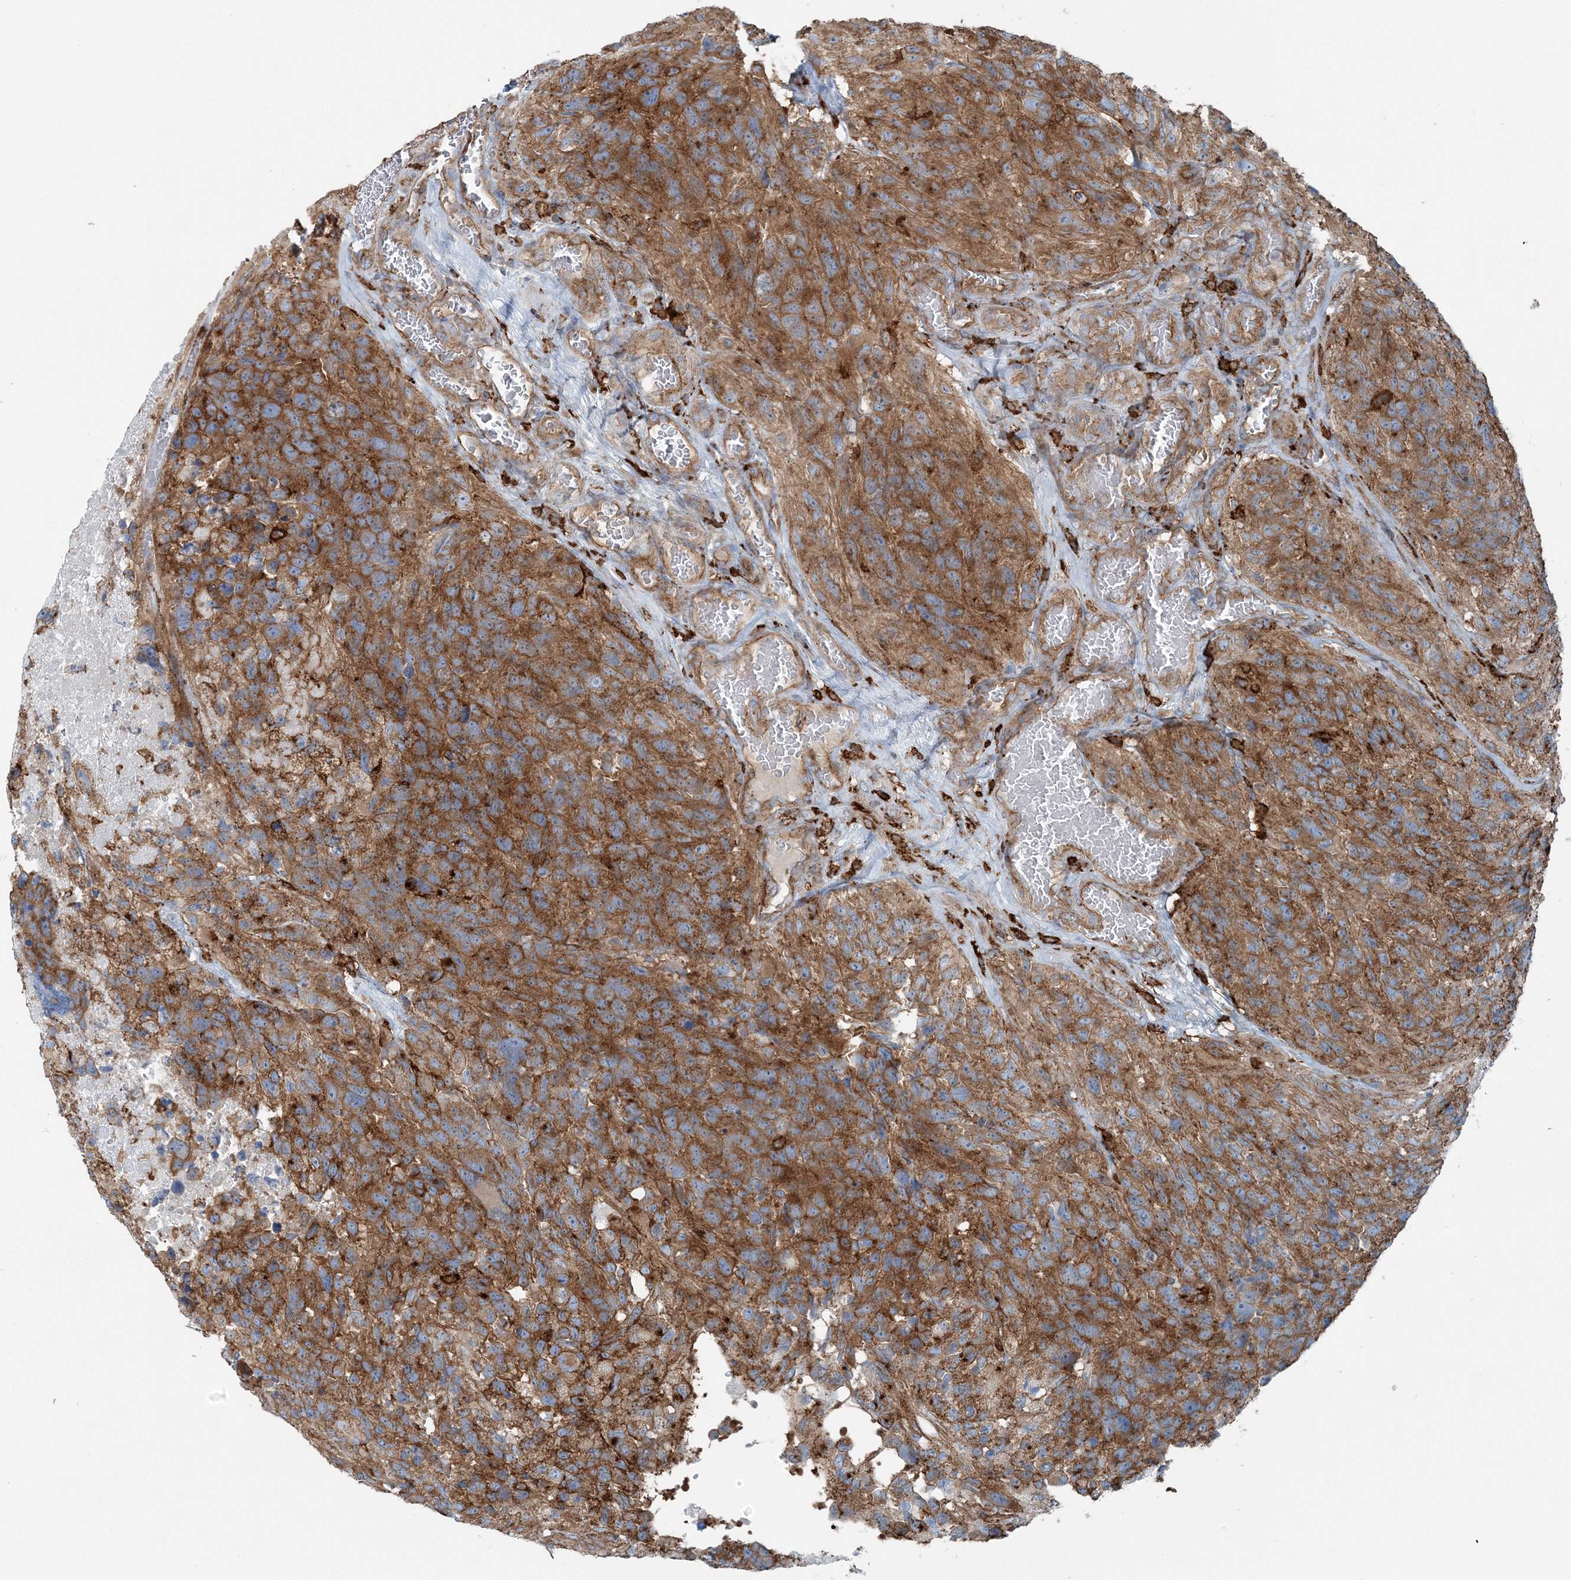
{"staining": {"intensity": "moderate", "quantity": ">75%", "location": "cytoplasmic/membranous"}, "tissue": "glioma", "cell_type": "Tumor cells", "image_type": "cancer", "snomed": [{"axis": "morphology", "description": "Glioma, malignant, High grade"}, {"axis": "topography", "description": "Brain"}], "caption": "IHC of high-grade glioma (malignant) exhibits medium levels of moderate cytoplasmic/membranous expression in approximately >75% of tumor cells. The staining was performed using DAB, with brown indicating positive protein expression. Nuclei are stained blue with hematoxylin.", "gene": "SNX2", "patient": {"sex": "male", "age": 69}}